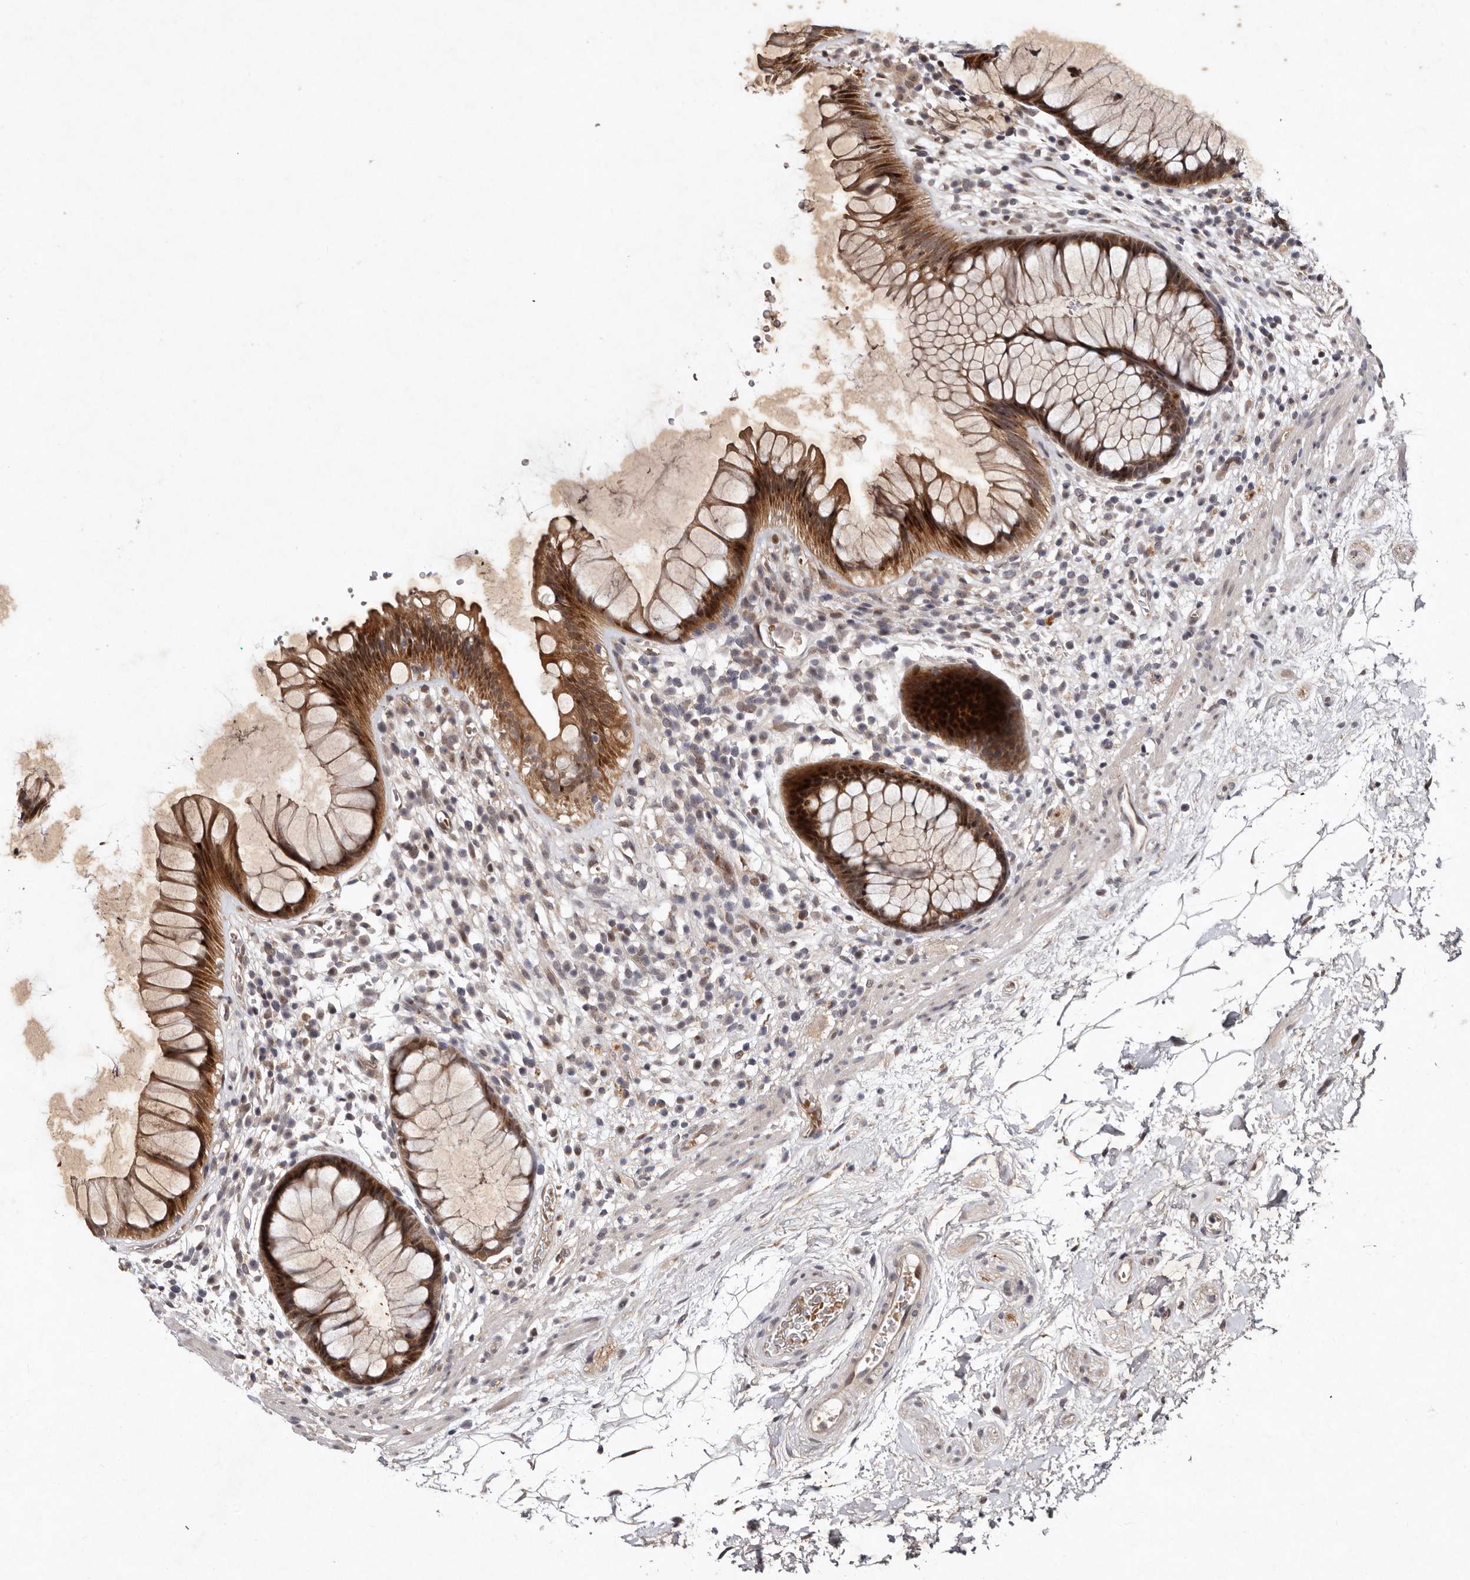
{"staining": {"intensity": "moderate", "quantity": ">75%", "location": "cytoplasmic/membranous,nuclear"}, "tissue": "rectum", "cell_type": "Glandular cells", "image_type": "normal", "snomed": [{"axis": "morphology", "description": "Normal tissue, NOS"}, {"axis": "topography", "description": "Rectum"}], "caption": "Benign rectum displays moderate cytoplasmic/membranous,nuclear staining in about >75% of glandular cells (DAB IHC, brown staining for protein, blue staining for nuclei)..", "gene": "ABL1", "patient": {"sex": "male", "age": 51}}